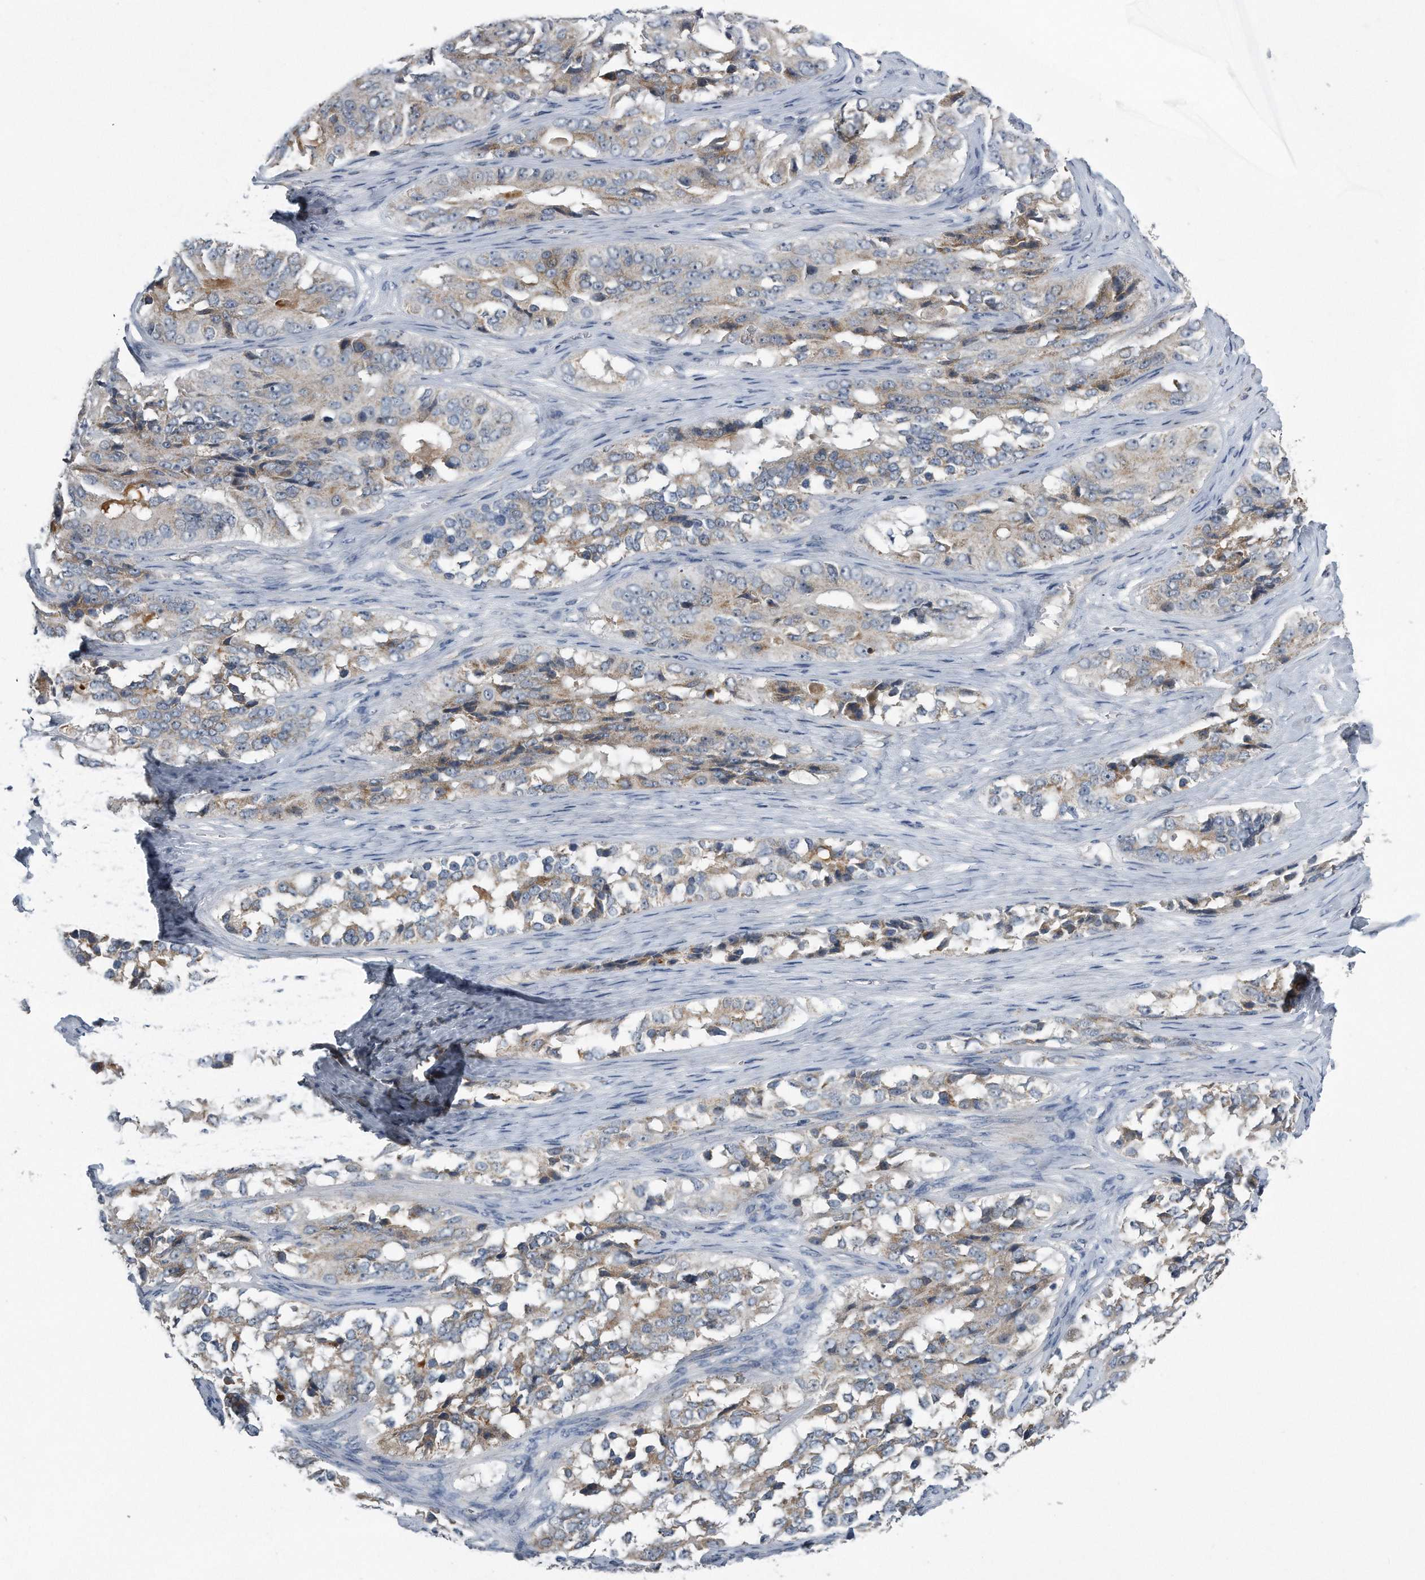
{"staining": {"intensity": "weak", "quantity": "25%-75%", "location": "cytoplasmic/membranous"}, "tissue": "ovarian cancer", "cell_type": "Tumor cells", "image_type": "cancer", "snomed": [{"axis": "morphology", "description": "Carcinoma, endometroid"}, {"axis": "topography", "description": "Ovary"}], "caption": "Approximately 25%-75% of tumor cells in human ovarian endometroid carcinoma display weak cytoplasmic/membranous protein staining as visualized by brown immunohistochemical staining.", "gene": "LYRM4", "patient": {"sex": "female", "age": 51}}